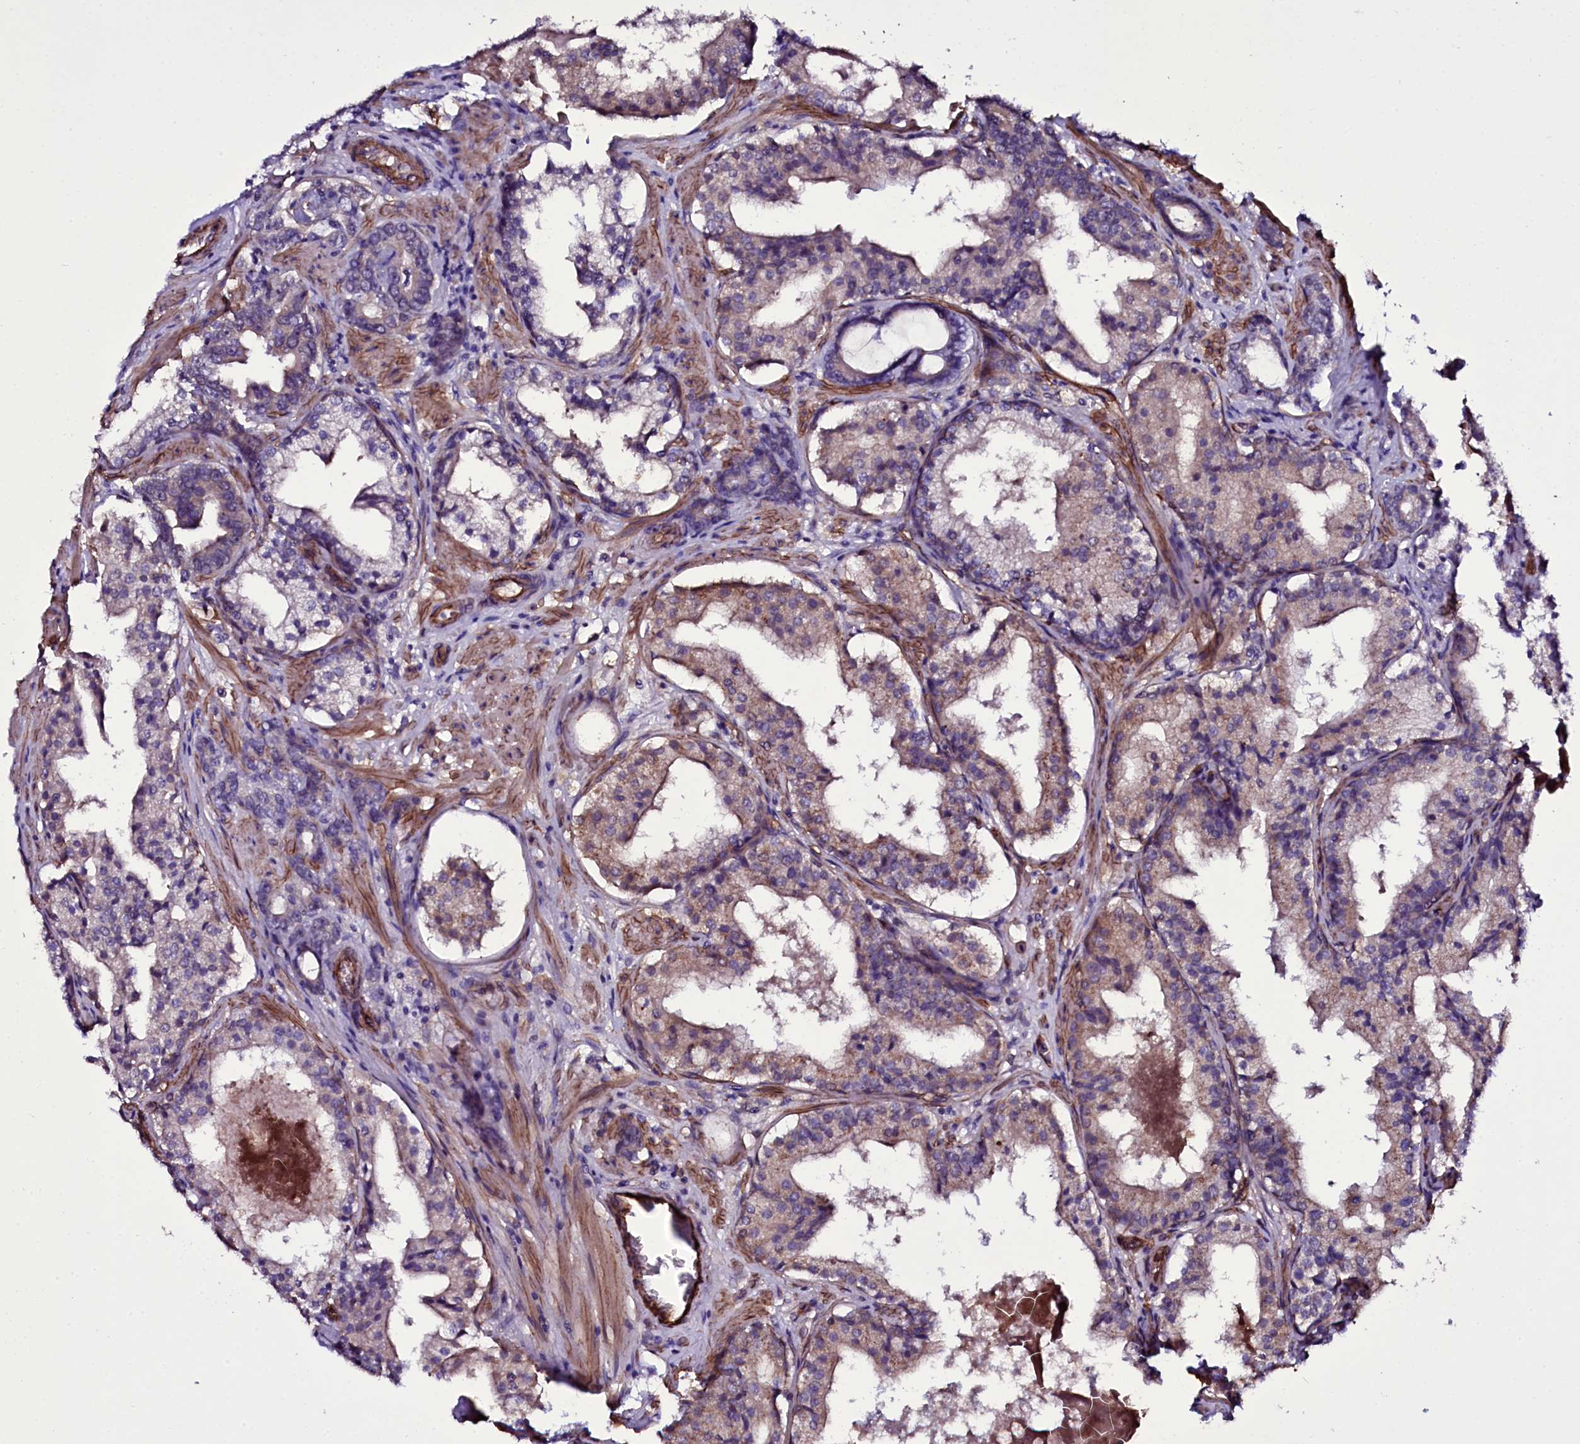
{"staining": {"intensity": "weak", "quantity": "25%-75%", "location": "cytoplasmic/membranous"}, "tissue": "prostate cancer", "cell_type": "Tumor cells", "image_type": "cancer", "snomed": [{"axis": "morphology", "description": "Adenocarcinoma, High grade"}, {"axis": "topography", "description": "Prostate"}], "caption": "Approximately 25%-75% of tumor cells in human prostate cancer (adenocarcinoma (high-grade)) reveal weak cytoplasmic/membranous protein expression as visualized by brown immunohistochemical staining.", "gene": "MEX3C", "patient": {"sex": "male", "age": 58}}